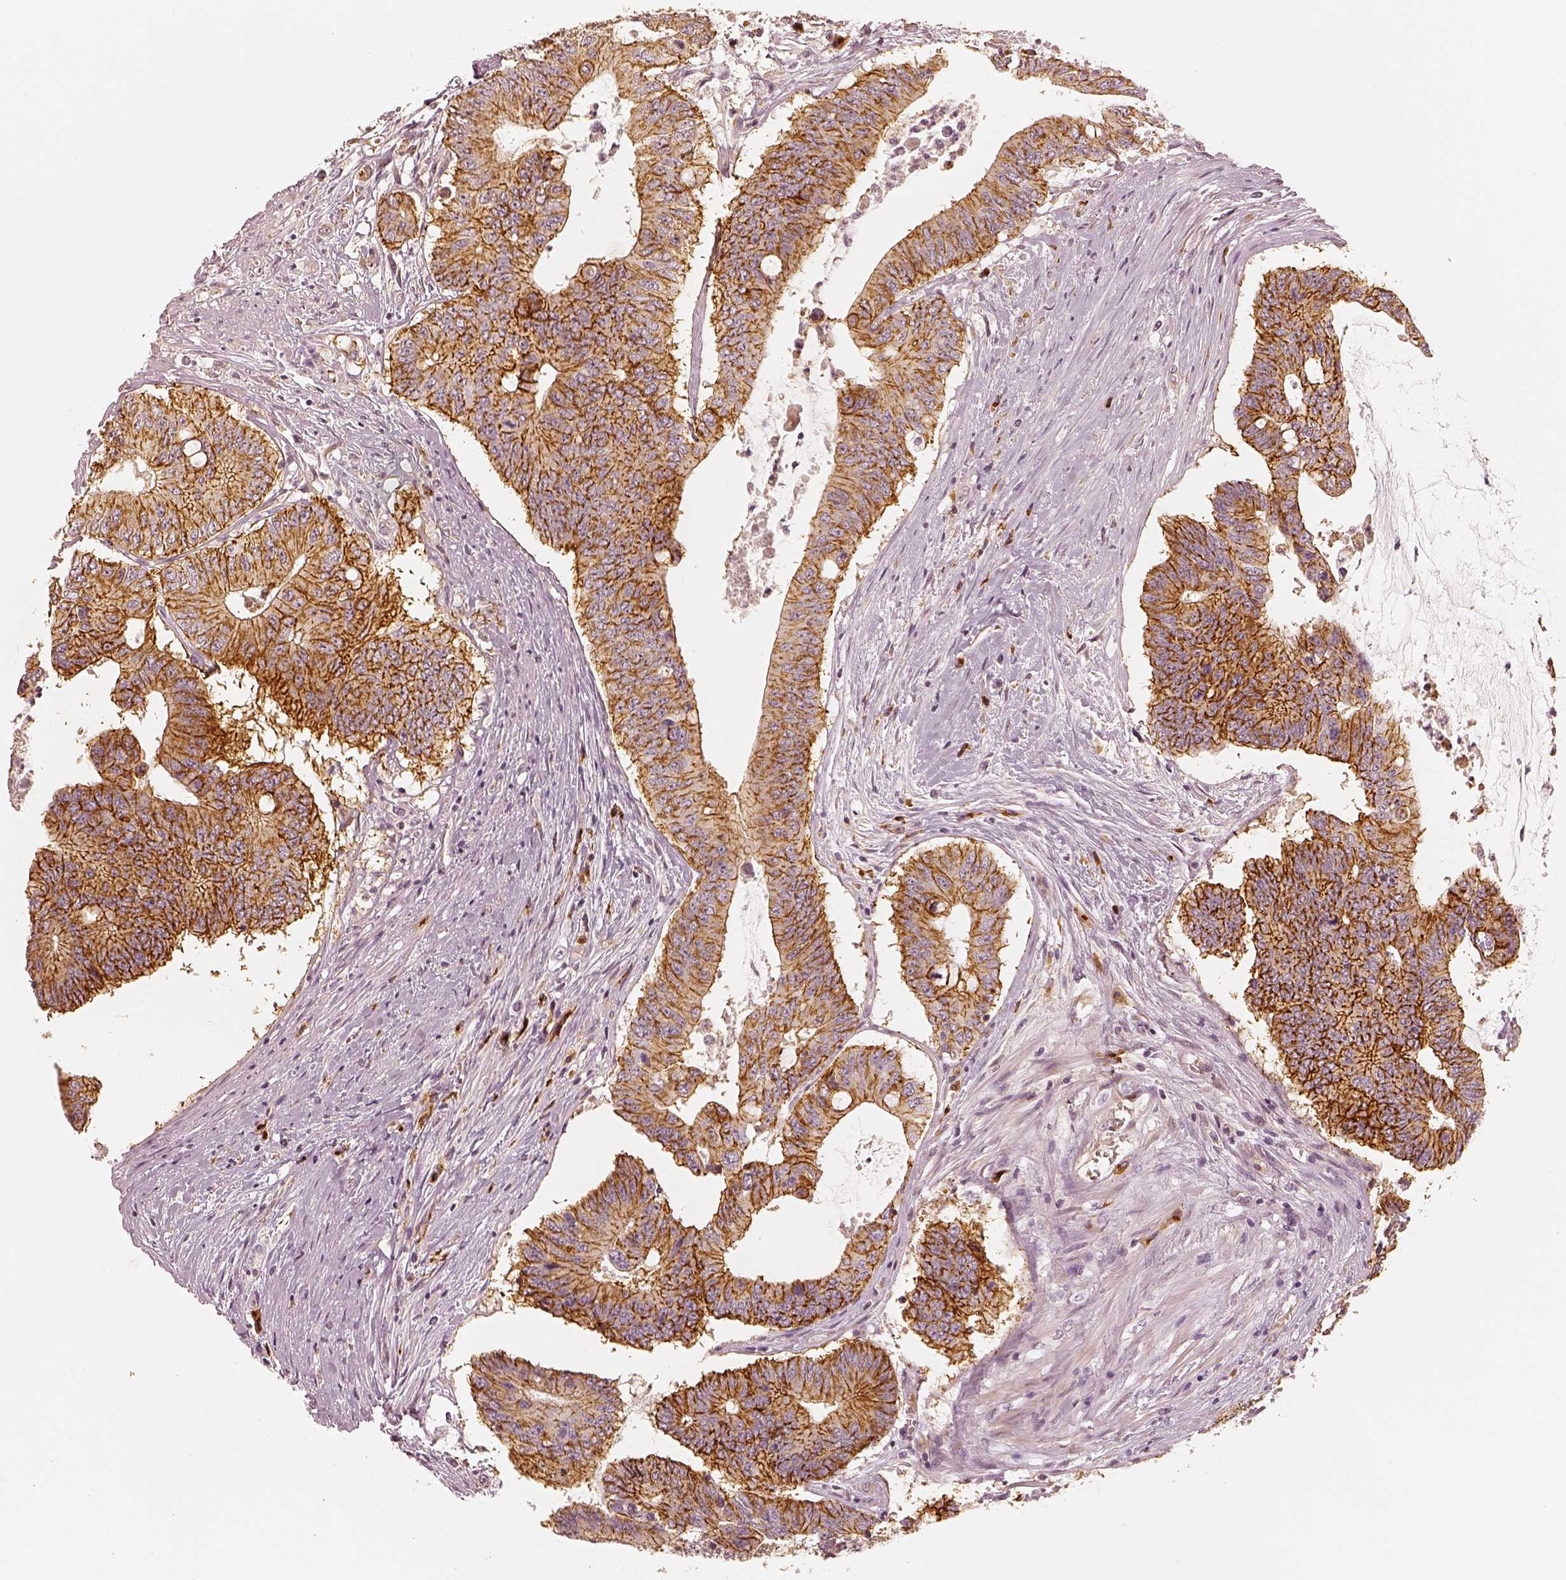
{"staining": {"intensity": "strong", "quantity": ">75%", "location": "cytoplasmic/membranous"}, "tissue": "colorectal cancer", "cell_type": "Tumor cells", "image_type": "cancer", "snomed": [{"axis": "morphology", "description": "Adenocarcinoma, NOS"}, {"axis": "topography", "description": "Rectum"}], "caption": "Immunohistochemistry micrograph of neoplastic tissue: human adenocarcinoma (colorectal) stained using immunohistochemistry displays high levels of strong protein expression localized specifically in the cytoplasmic/membranous of tumor cells, appearing as a cytoplasmic/membranous brown color.", "gene": "GORASP2", "patient": {"sex": "male", "age": 59}}